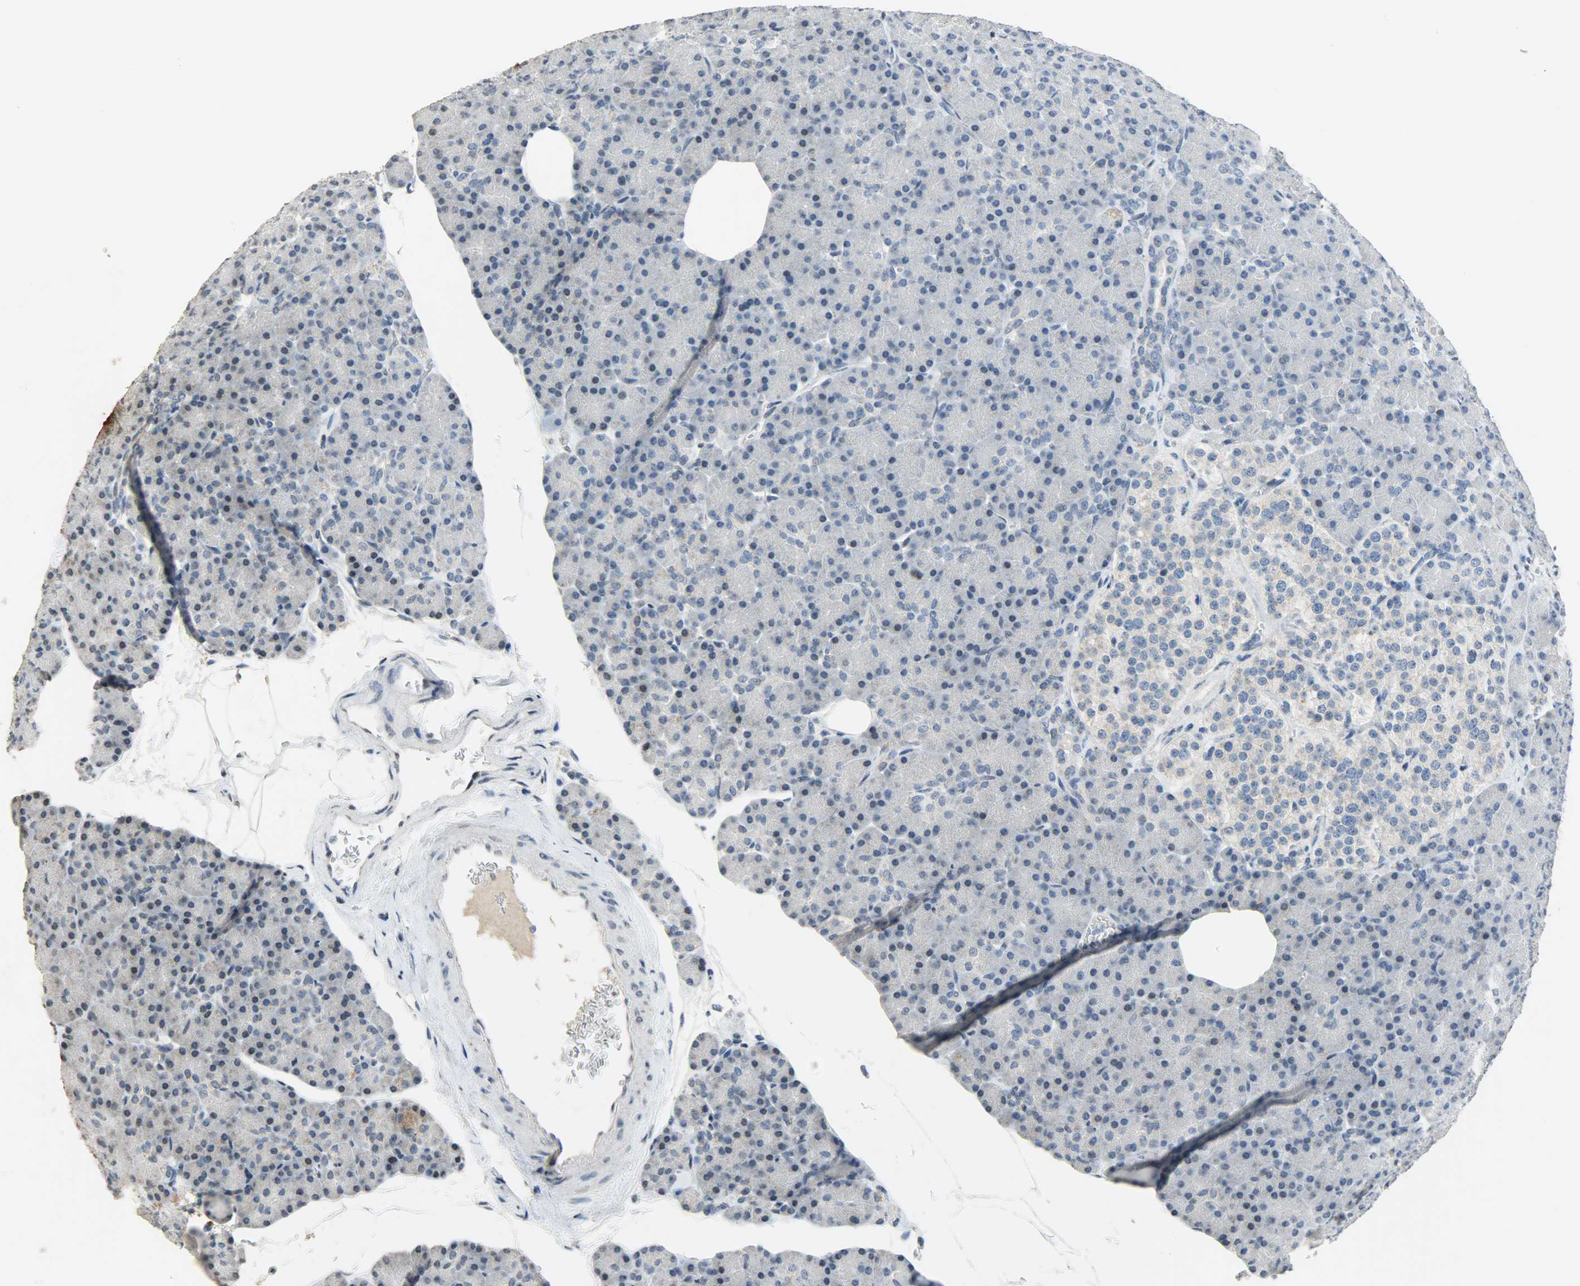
{"staining": {"intensity": "negative", "quantity": "none", "location": "none"}, "tissue": "pancreas", "cell_type": "Exocrine glandular cells", "image_type": "normal", "snomed": [{"axis": "morphology", "description": "Normal tissue, NOS"}, {"axis": "topography", "description": "Pancreas"}], "caption": "This is an immunohistochemistry (IHC) histopathology image of normal human pancreas. There is no expression in exocrine glandular cells.", "gene": "DNAJB6", "patient": {"sex": "female", "age": 43}}